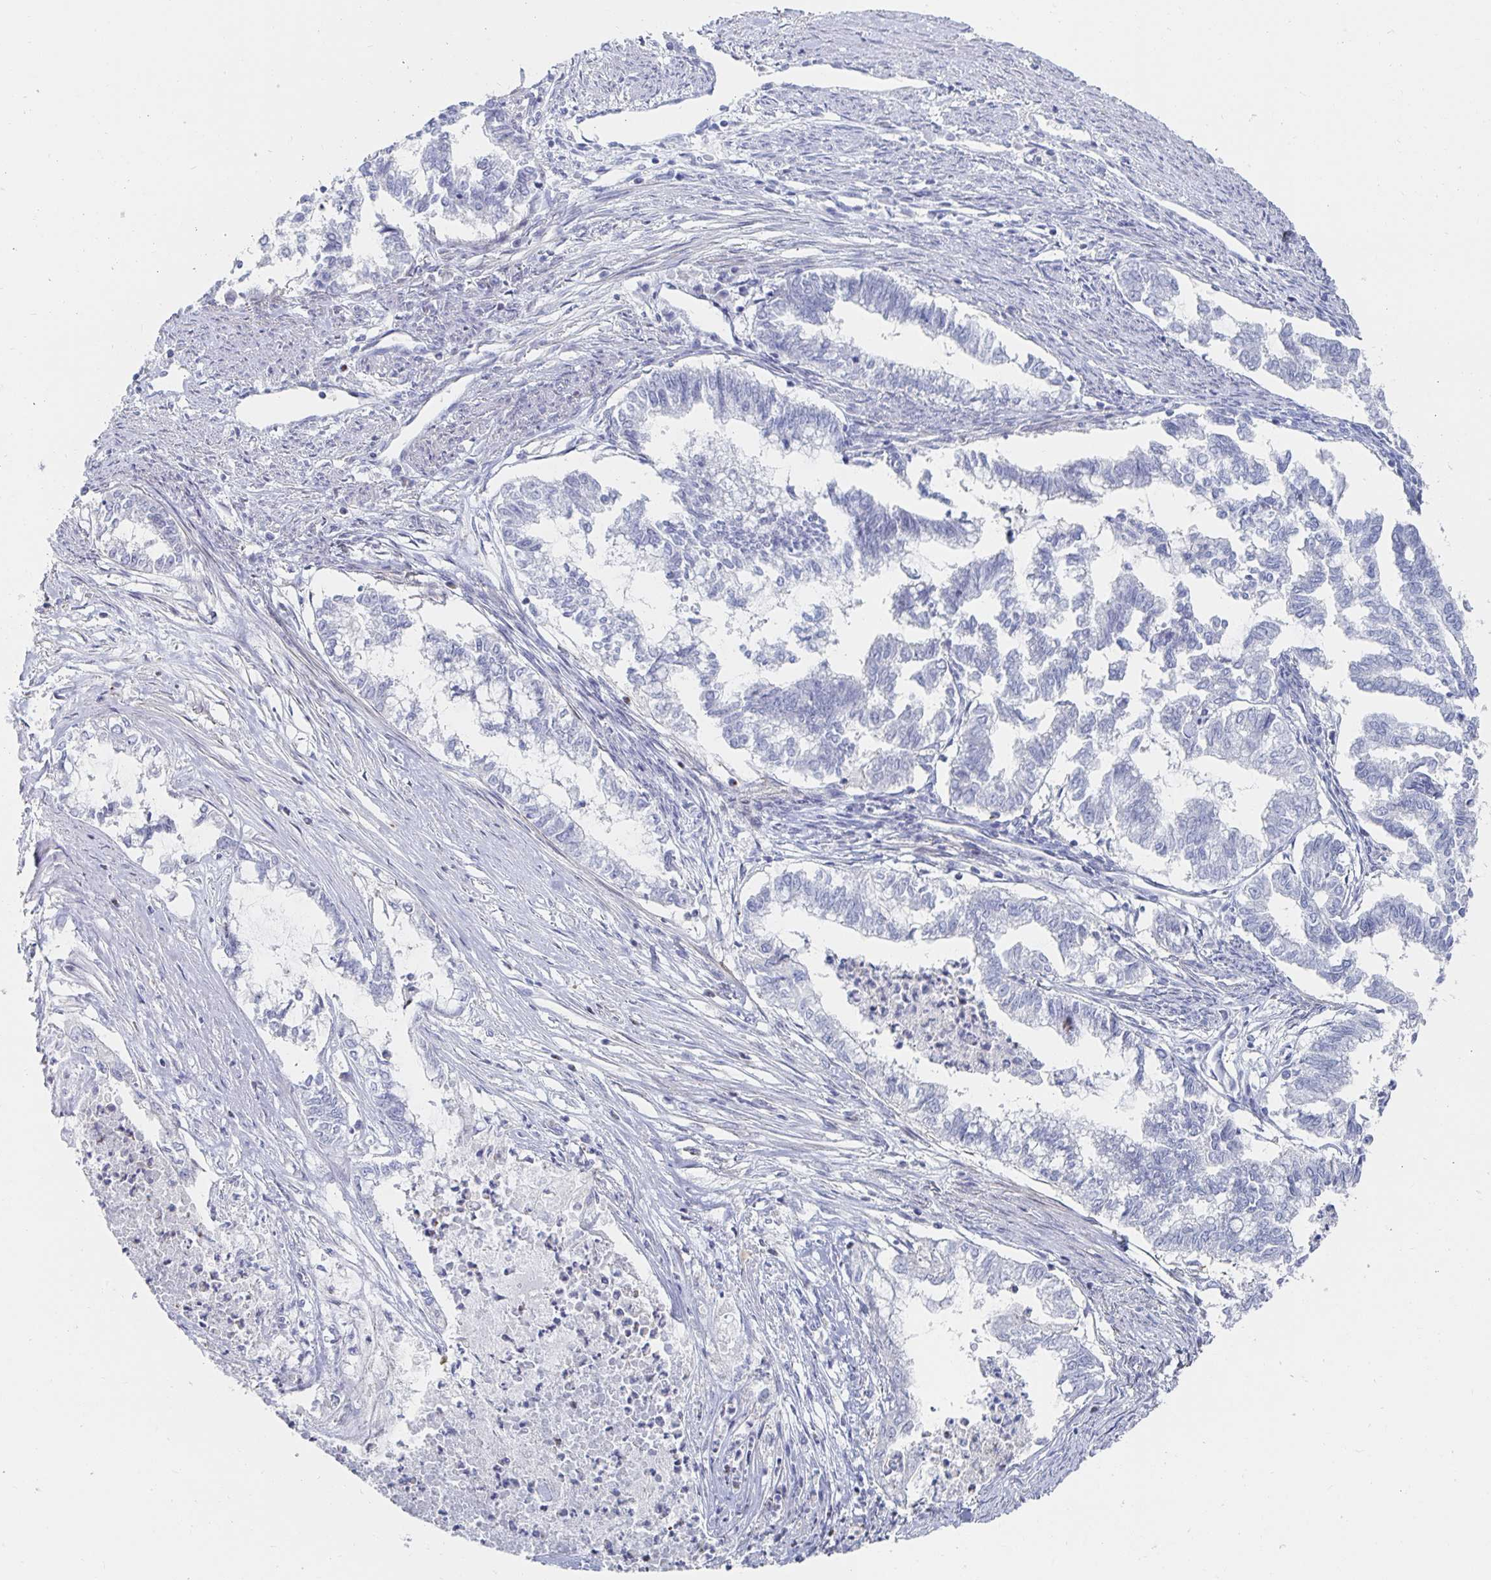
{"staining": {"intensity": "negative", "quantity": "none", "location": "none"}, "tissue": "endometrial cancer", "cell_type": "Tumor cells", "image_type": "cancer", "snomed": [{"axis": "morphology", "description": "Adenocarcinoma, NOS"}, {"axis": "topography", "description": "Endometrium"}], "caption": "A photomicrograph of human endometrial cancer (adenocarcinoma) is negative for staining in tumor cells. The staining is performed using DAB brown chromogen with nuclei counter-stained in using hematoxylin.", "gene": "PIK3CD", "patient": {"sex": "female", "age": 79}}